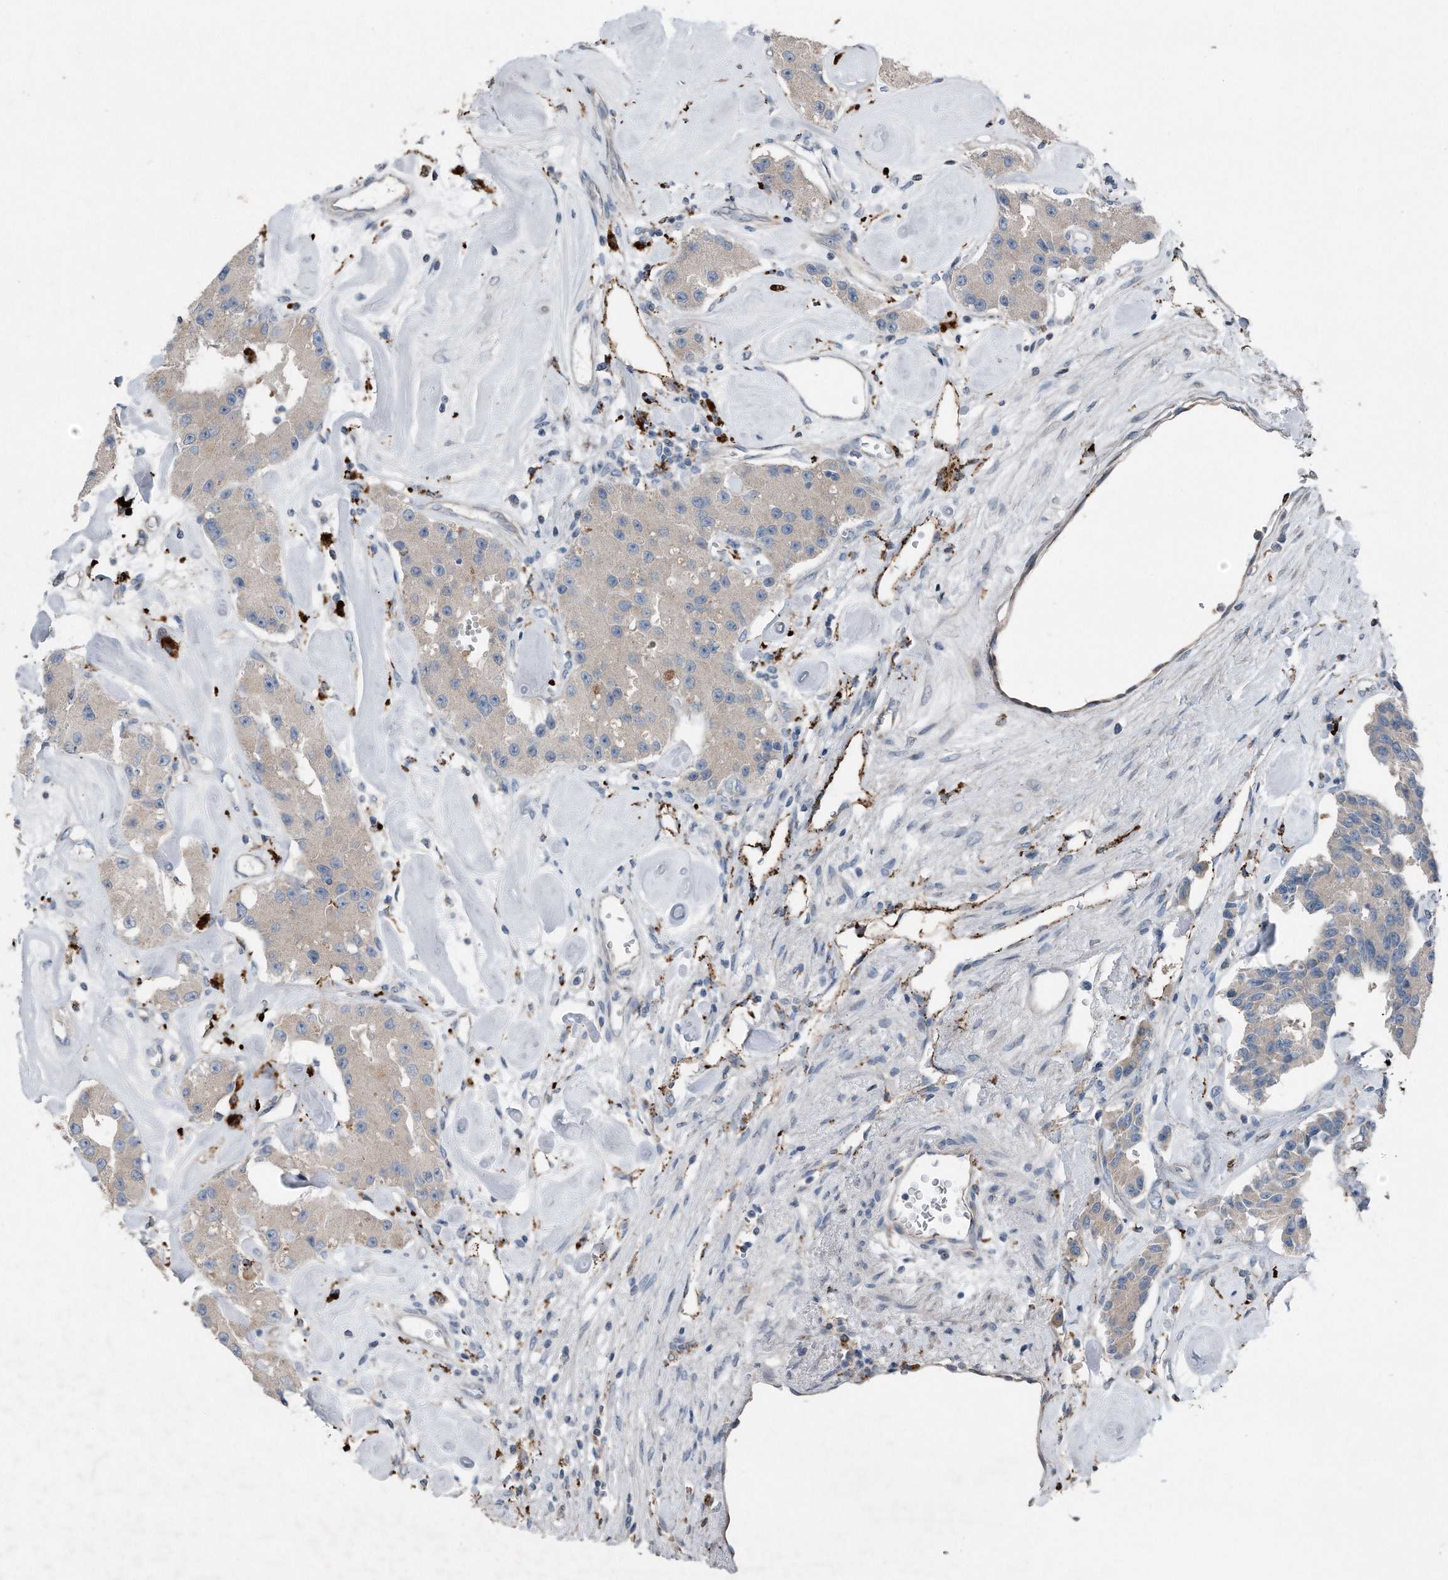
{"staining": {"intensity": "negative", "quantity": "none", "location": "none"}, "tissue": "carcinoid", "cell_type": "Tumor cells", "image_type": "cancer", "snomed": [{"axis": "morphology", "description": "Carcinoid, malignant, NOS"}, {"axis": "topography", "description": "Pancreas"}], "caption": "Immunohistochemical staining of carcinoid shows no significant staining in tumor cells.", "gene": "ZNF772", "patient": {"sex": "male", "age": 41}}